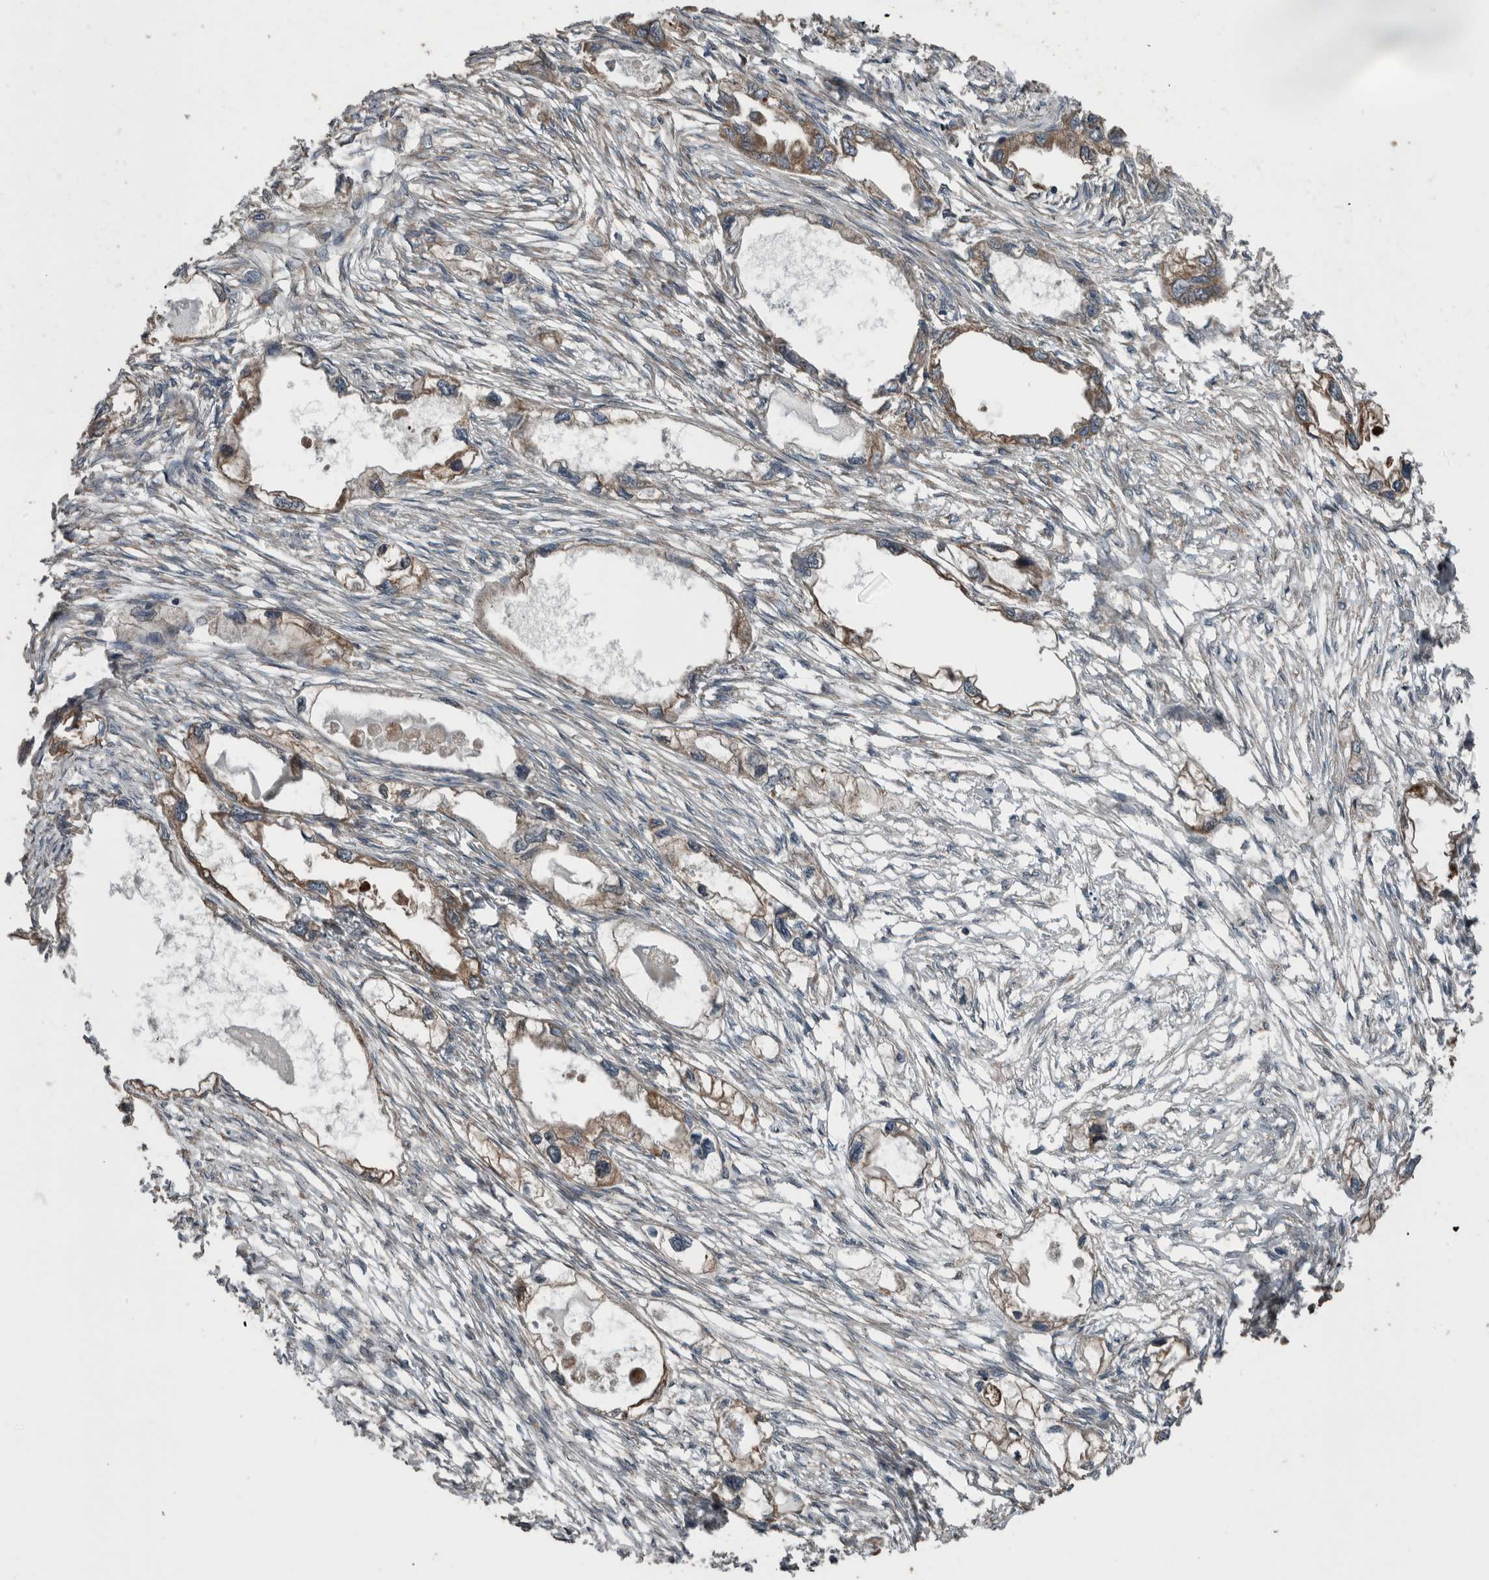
{"staining": {"intensity": "moderate", "quantity": ">75%", "location": "cytoplasmic/membranous"}, "tissue": "endometrial cancer", "cell_type": "Tumor cells", "image_type": "cancer", "snomed": [{"axis": "morphology", "description": "Adenocarcinoma, NOS"}, {"axis": "morphology", "description": "Adenocarcinoma, metastatic, NOS"}, {"axis": "topography", "description": "Adipose tissue"}, {"axis": "topography", "description": "Endometrium"}], "caption": "Endometrial cancer (adenocarcinoma) stained with a brown dye displays moderate cytoplasmic/membranous positive expression in about >75% of tumor cells.", "gene": "RIOK3", "patient": {"sex": "female", "age": 67}}